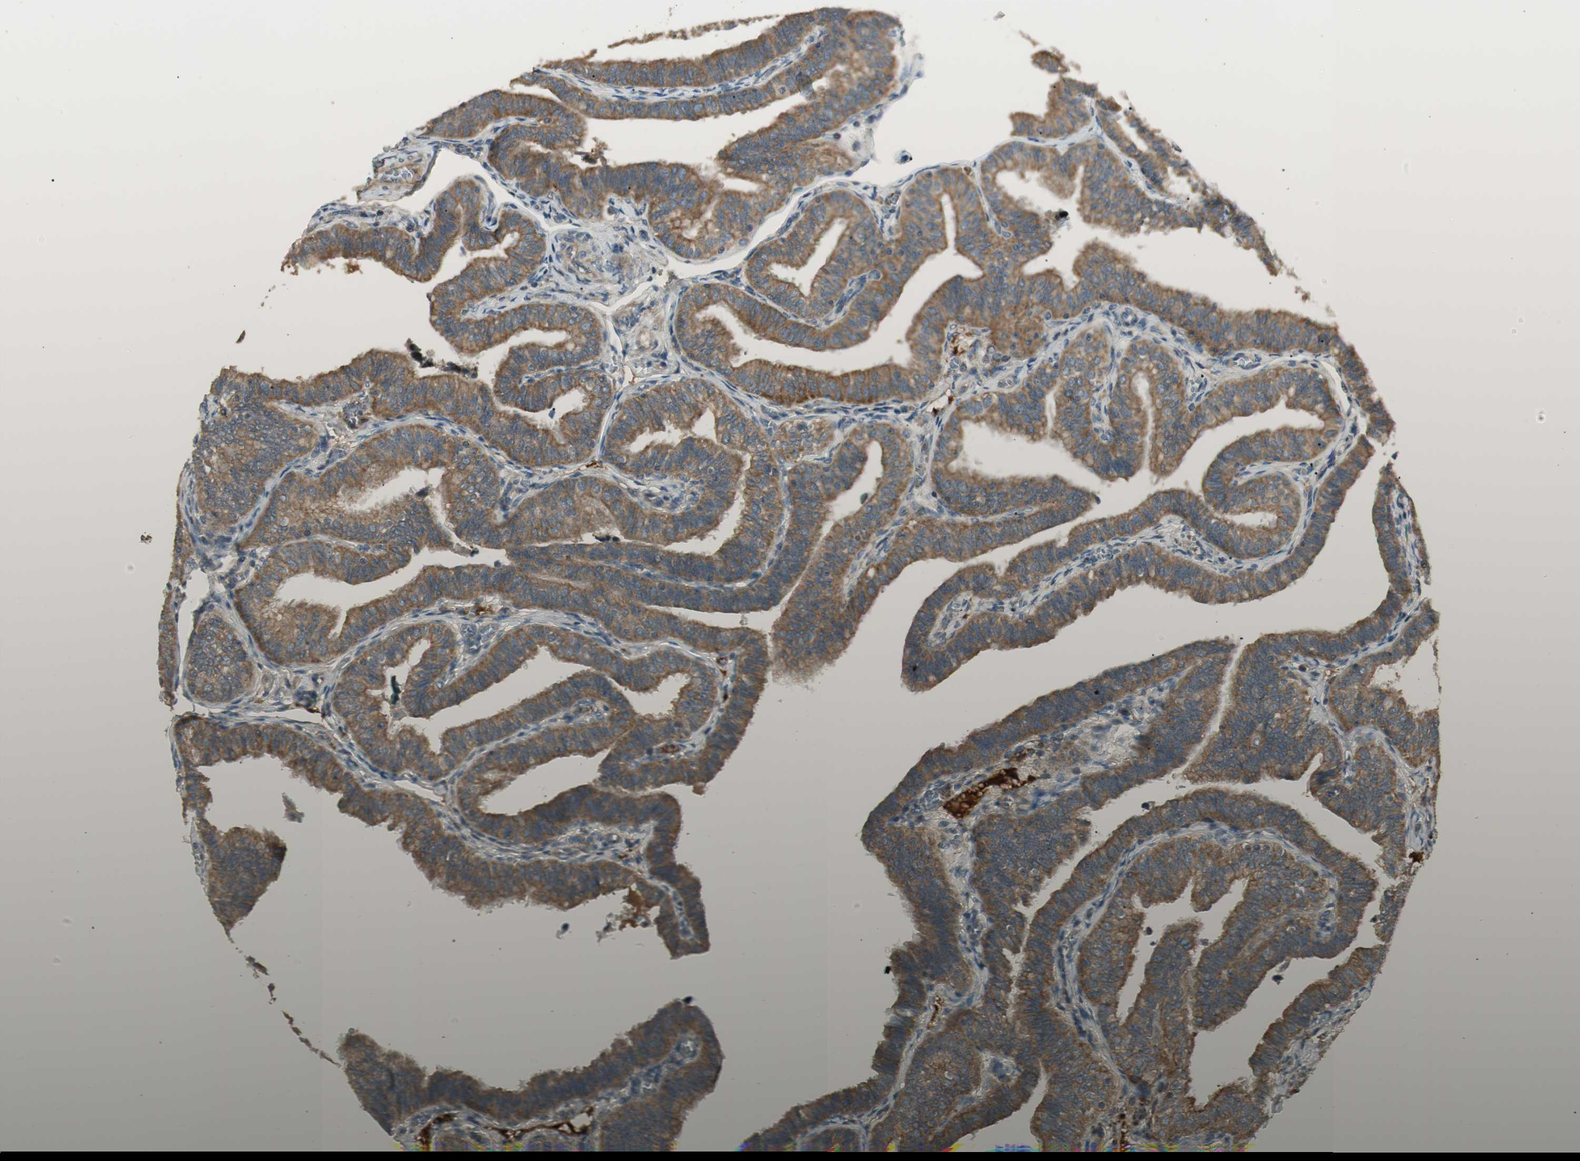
{"staining": {"intensity": "moderate", "quantity": ">75%", "location": "cytoplasmic/membranous"}, "tissue": "fallopian tube", "cell_type": "Glandular cells", "image_type": "normal", "snomed": [{"axis": "morphology", "description": "Normal tissue, NOS"}, {"axis": "topography", "description": "Fallopian tube"}], "caption": "Fallopian tube stained with DAB (3,3'-diaminobenzidine) IHC shows medium levels of moderate cytoplasmic/membranous staining in approximately >75% of glandular cells.", "gene": "PFDN5", "patient": {"sex": "female", "age": 46}}